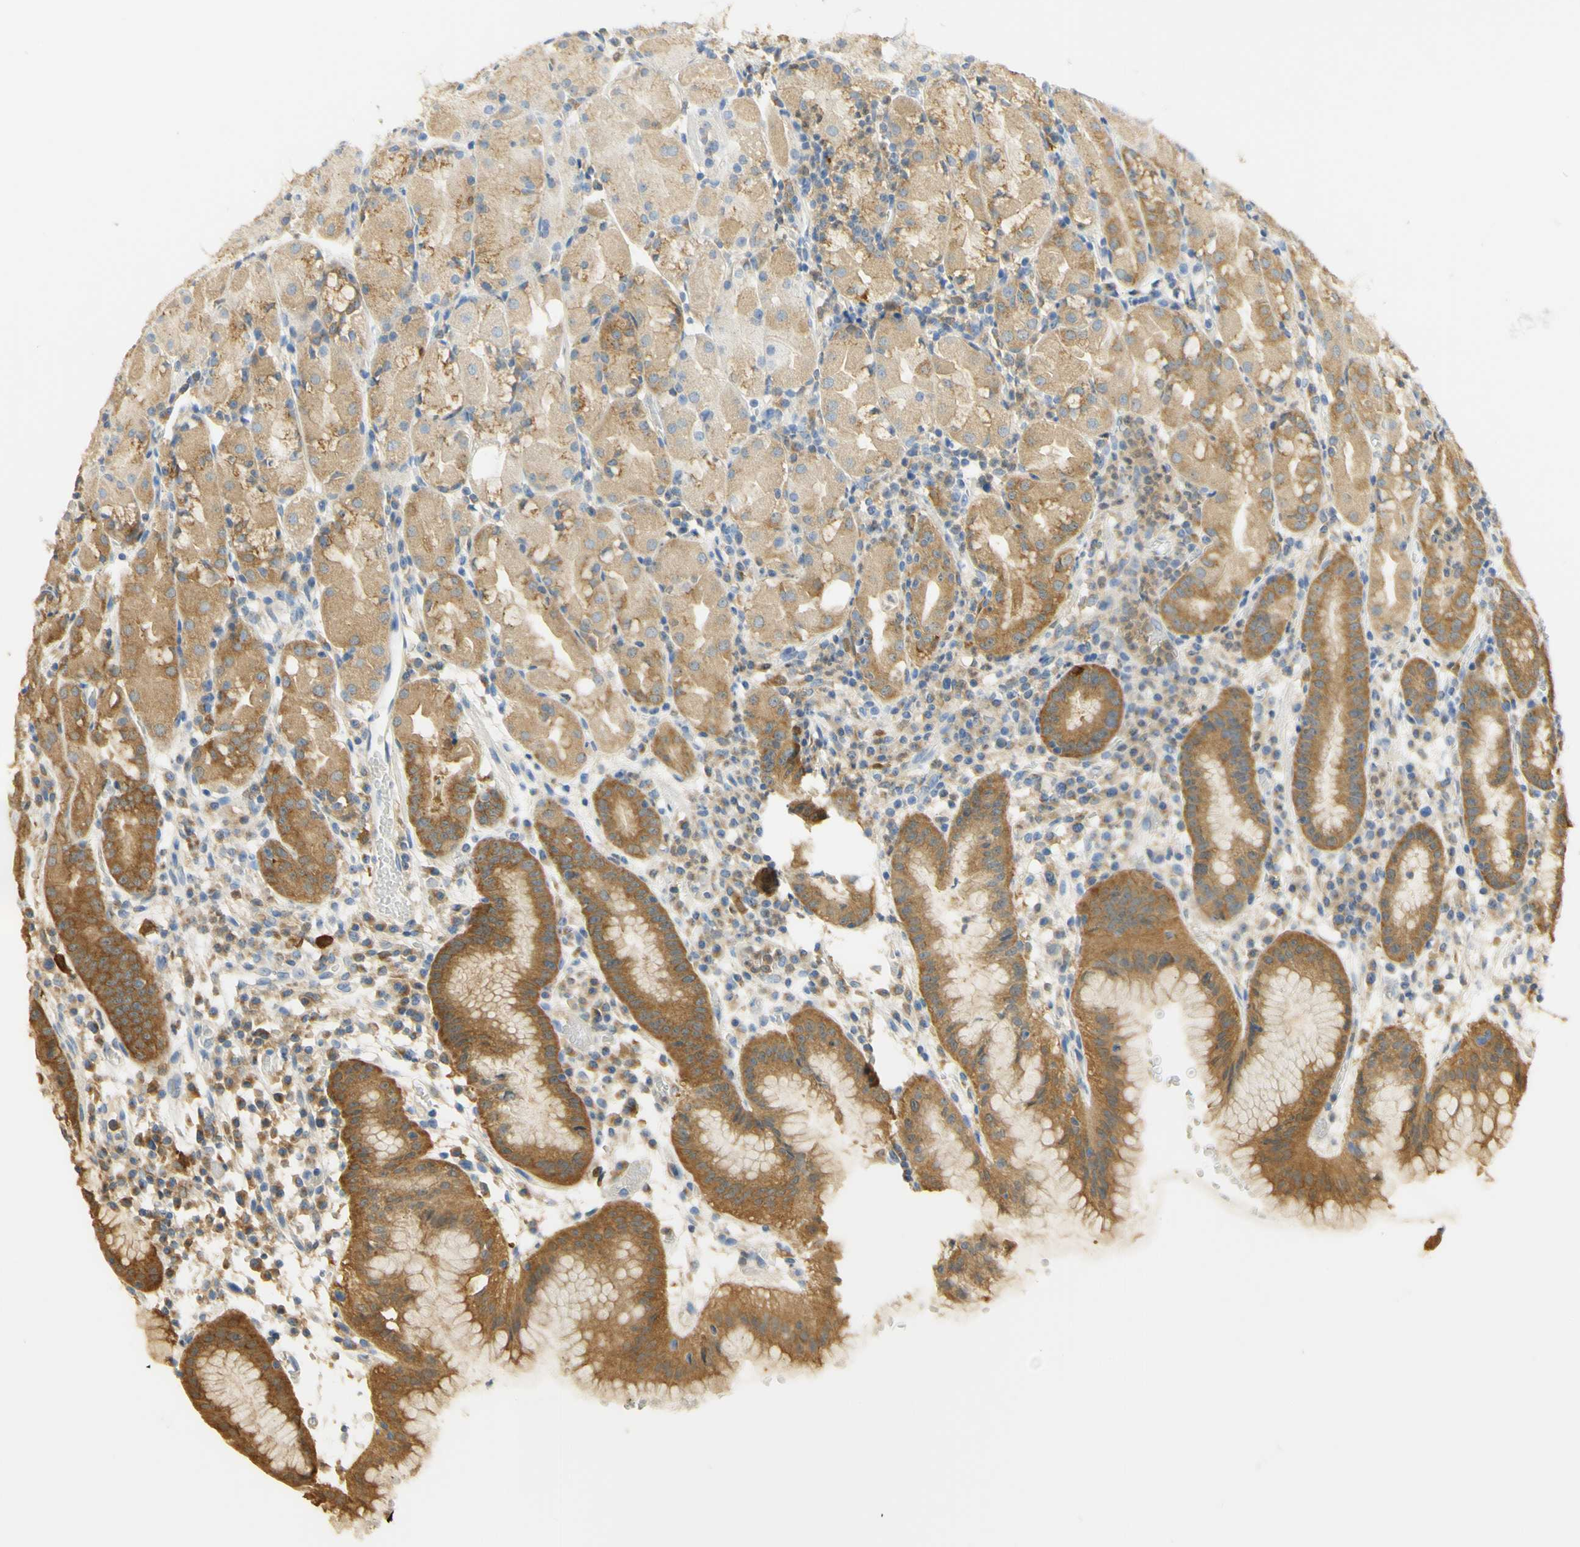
{"staining": {"intensity": "moderate", "quantity": ">75%", "location": "cytoplasmic/membranous"}, "tissue": "stomach", "cell_type": "Glandular cells", "image_type": "normal", "snomed": [{"axis": "morphology", "description": "Normal tissue, NOS"}, {"axis": "topography", "description": "Stomach"}, {"axis": "topography", "description": "Stomach, lower"}], "caption": "A photomicrograph of stomach stained for a protein shows moderate cytoplasmic/membranous brown staining in glandular cells.", "gene": "PAK1", "patient": {"sex": "female", "age": 75}}